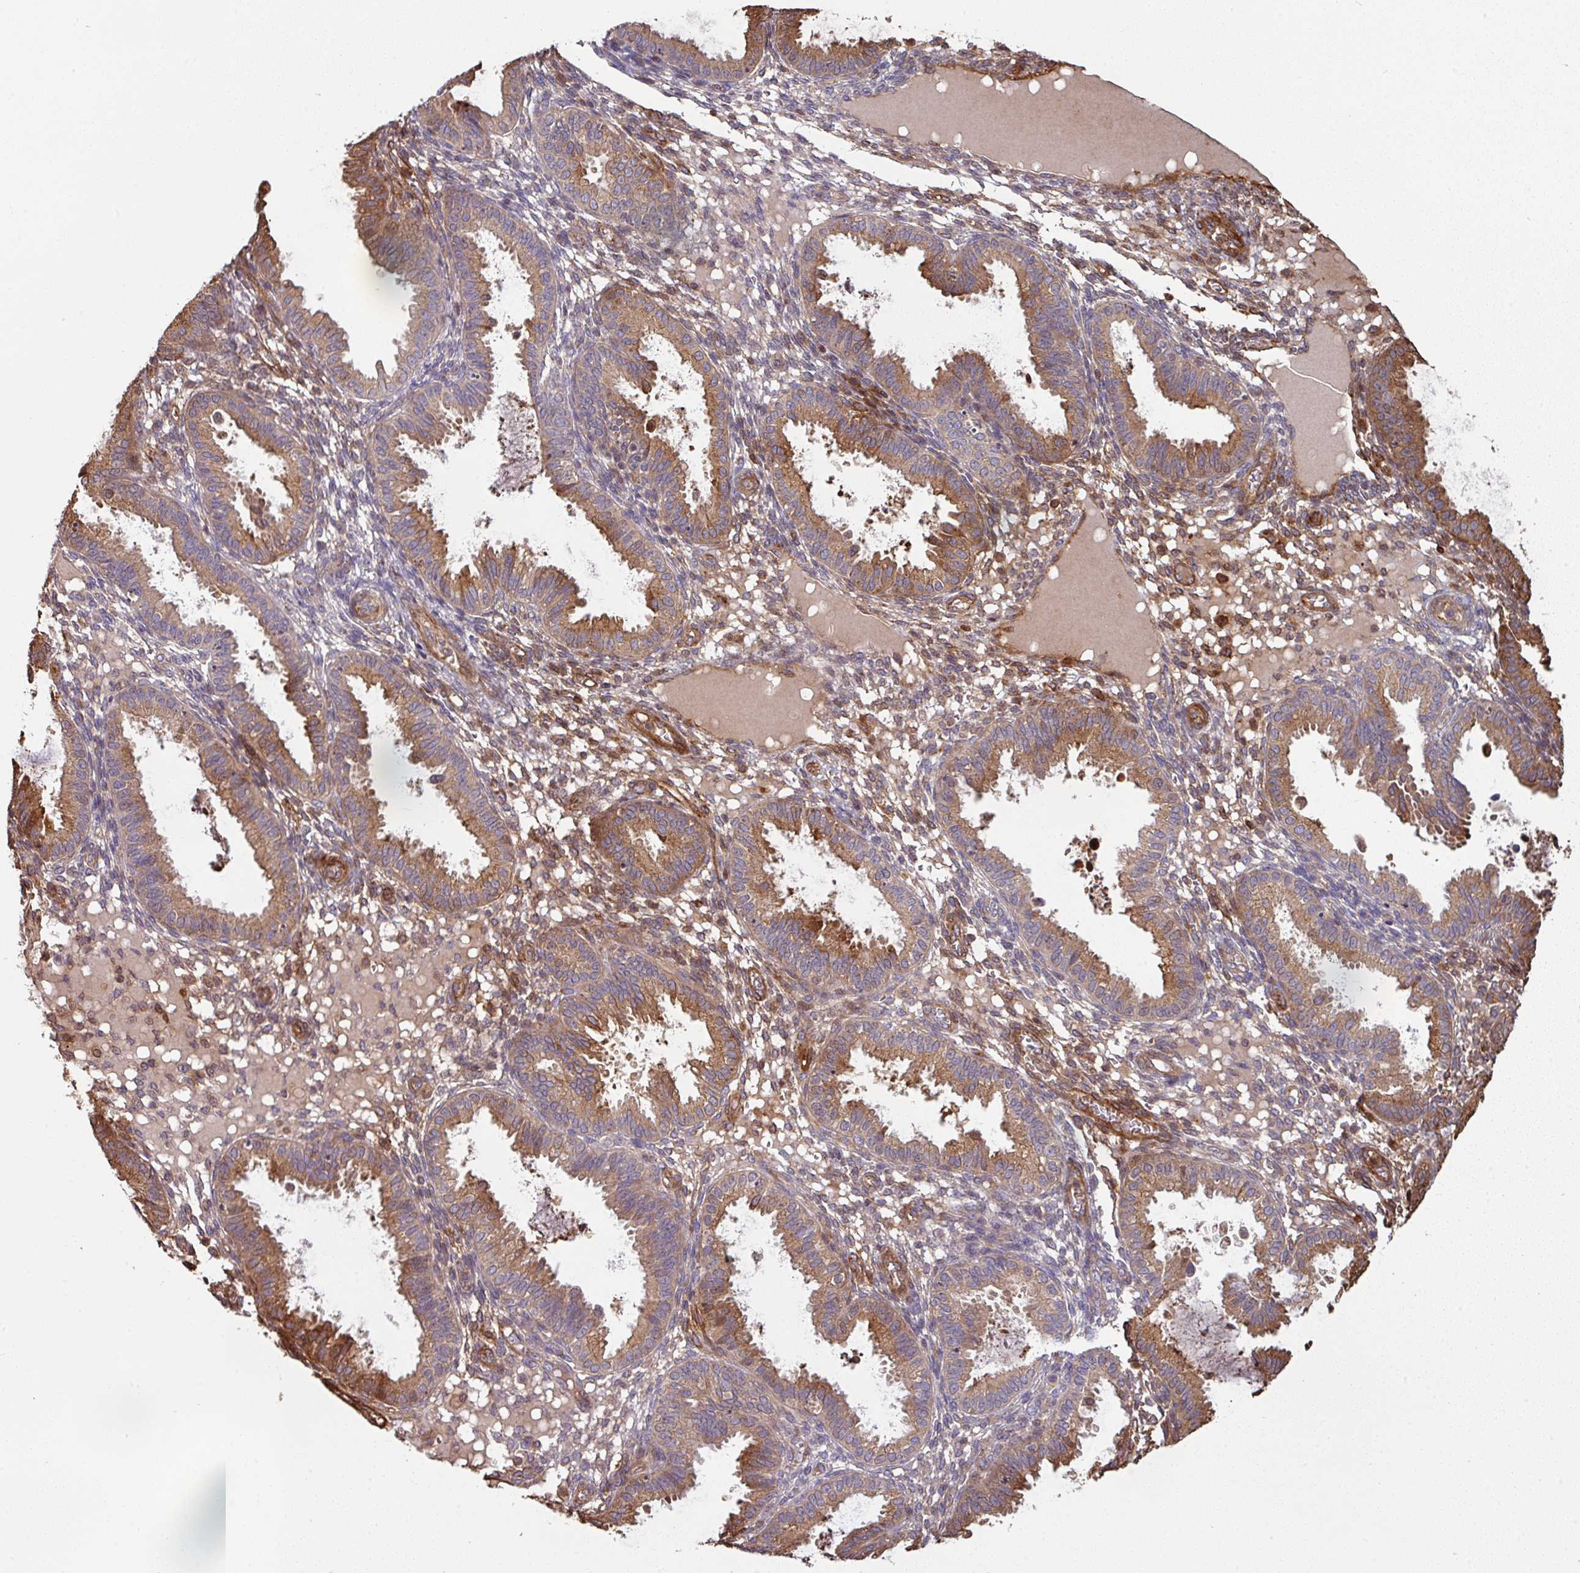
{"staining": {"intensity": "moderate", "quantity": "<25%", "location": "cytoplasmic/membranous"}, "tissue": "endometrium", "cell_type": "Cells in endometrial stroma", "image_type": "normal", "snomed": [{"axis": "morphology", "description": "Normal tissue, NOS"}, {"axis": "topography", "description": "Endometrium"}], "caption": "Brown immunohistochemical staining in benign human endometrium demonstrates moderate cytoplasmic/membranous positivity in about <25% of cells in endometrial stroma.", "gene": "SIK1", "patient": {"sex": "female", "age": 33}}